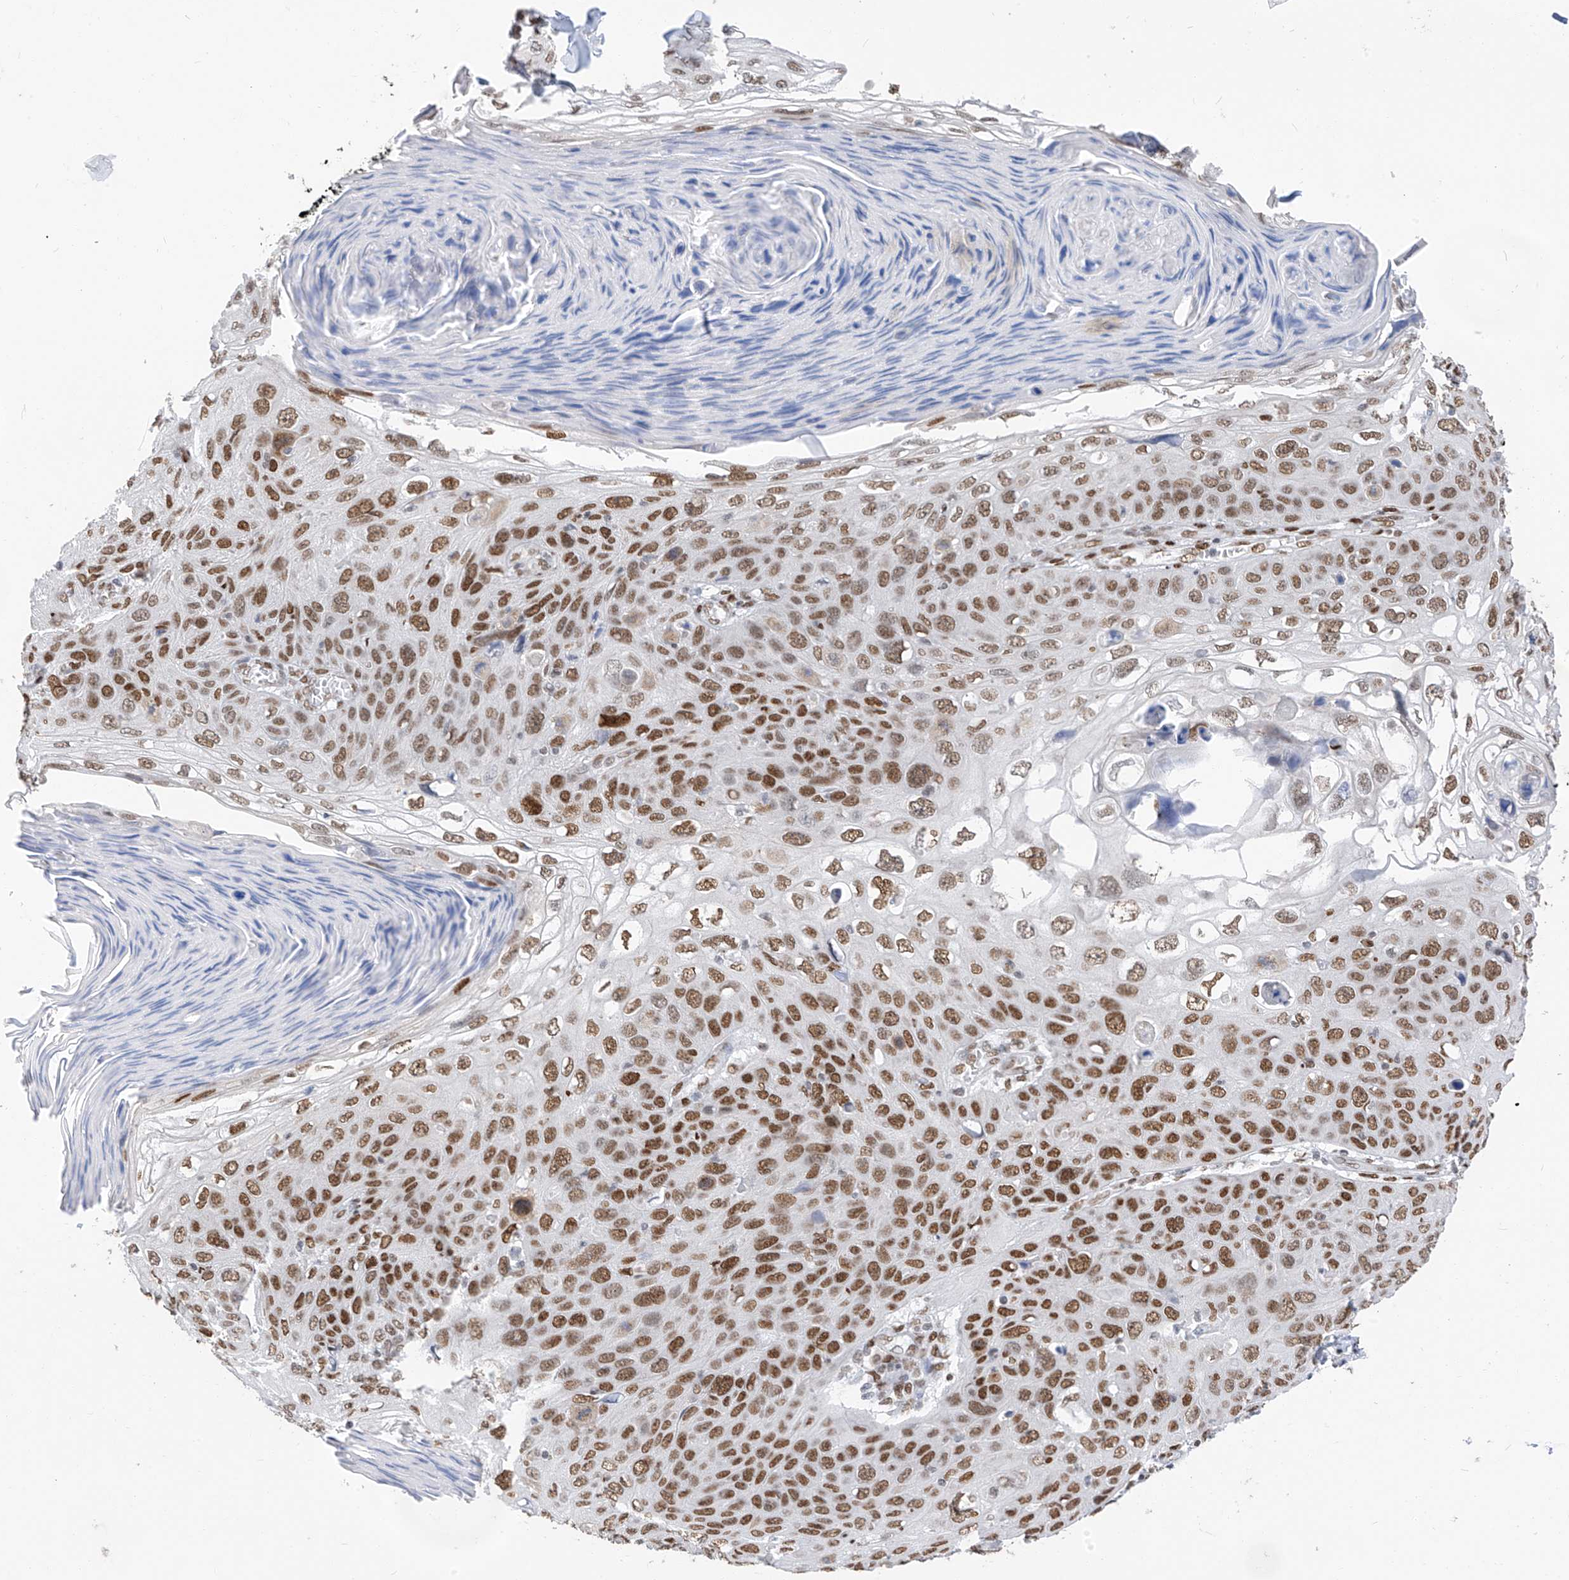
{"staining": {"intensity": "moderate", "quantity": ">75%", "location": "nuclear"}, "tissue": "skin cancer", "cell_type": "Tumor cells", "image_type": "cancer", "snomed": [{"axis": "morphology", "description": "Squamous cell carcinoma, NOS"}, {"axis": "topography", "description": "Skin"}], "caption": "The photomicrograph displays staining of skin cancer, revealing moderate nuclear protein expression (brown color) within tumor cells.", "gene": "KHSRP", "patient": {"sex": "female", "age": 90}}